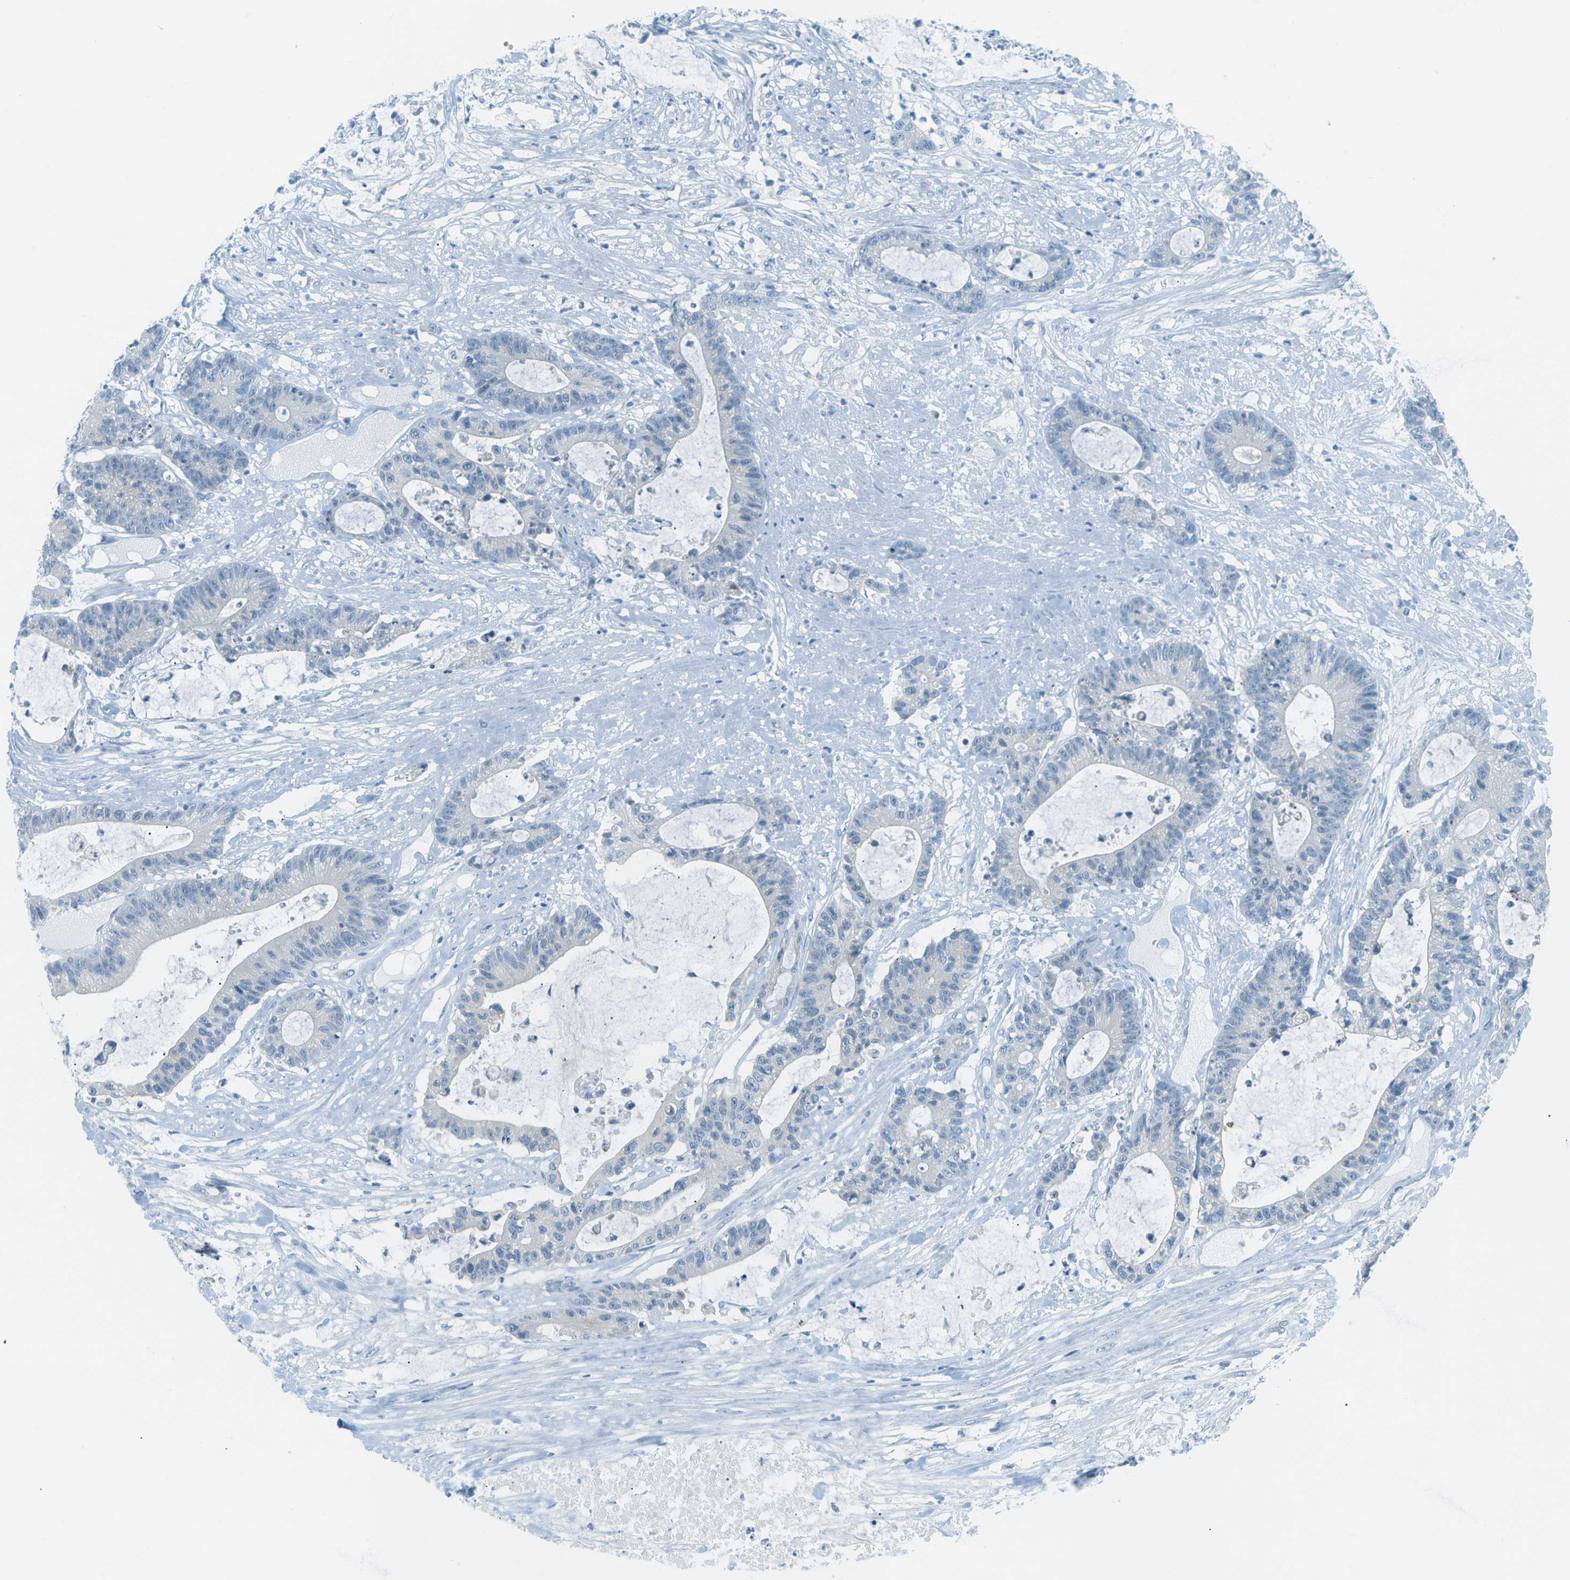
{"staining": {"intensity": "negative", "quantity": "none", "location": "none"}, "tissue": "colorectal cancer", "cell_type": "Tumor cells", "image_type": "cancer", "snomed": [{"axis": "morphology", "description": "Adenocarcinoma, NOS"}, {"axis": "topography", "description": "Colon"}], "caption": "A micrograph of human colorectal cancer (adenocarcinoma) is negative for staining in tumor cells.", "gene": "SMYD5", "patient": {"sex": "female", "age": 84}}